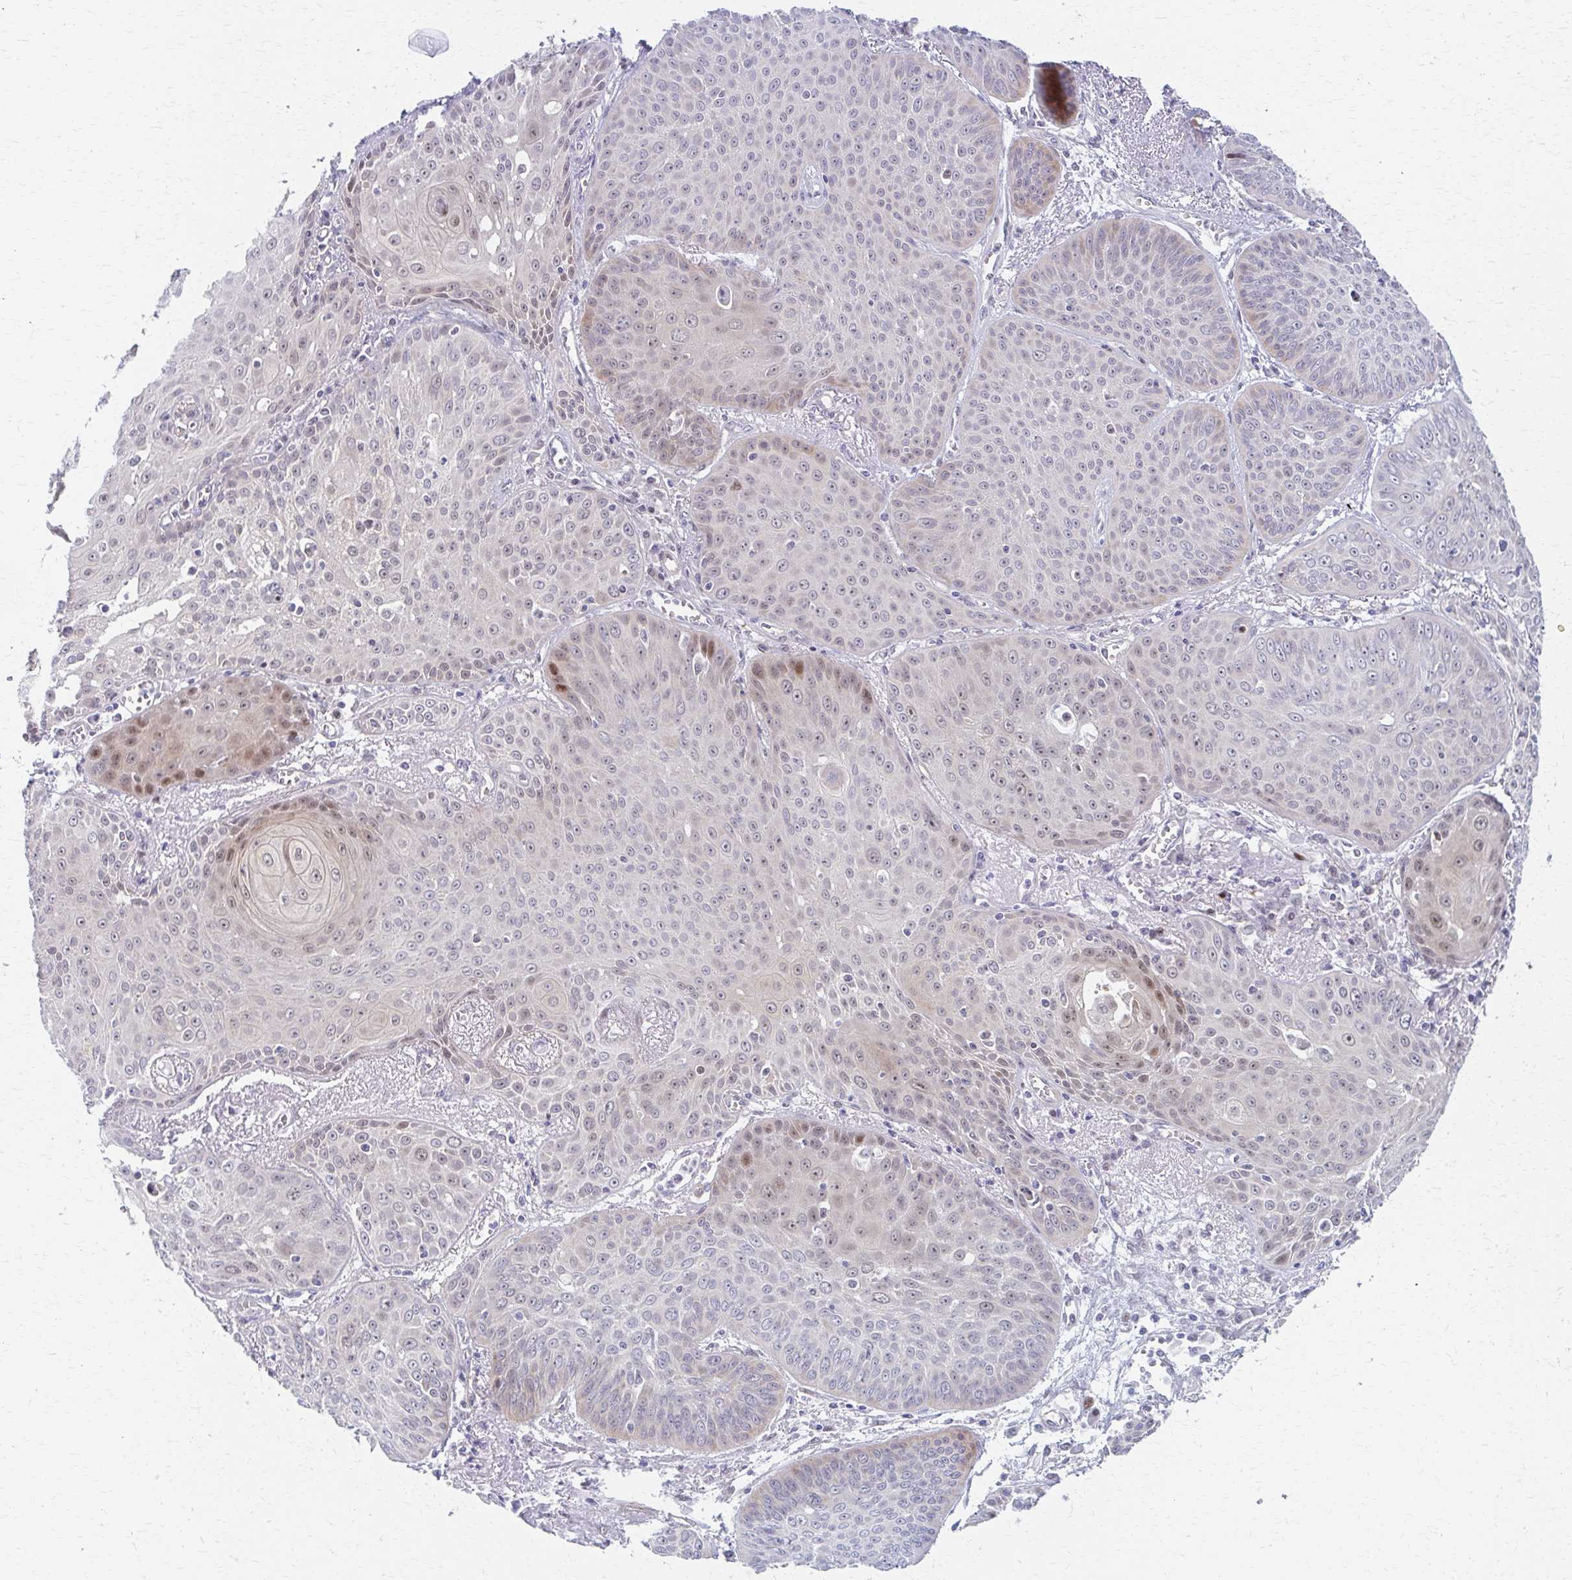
{"staining": {"intensity": "moderate", "quantity": "<25%", "location": "nuclear"}, "tissue": "lung cancer", "cell_type": "Tumor cells", "image_type": "cancer", "snomed": [{"axis": "morphology", "description": "Squamous cell carcinoma, NOS"}, {"axis": "topography", "description": "Lung"}], "caption": "Immunohistochemistry (IHC) of lung cancer (squamous cell carcinoma) displays low levels of moderate nuclear expression in about <25% of tumor cells.", "gene": "PSMD7", "patient": {"sex": "male", "age": 74}}